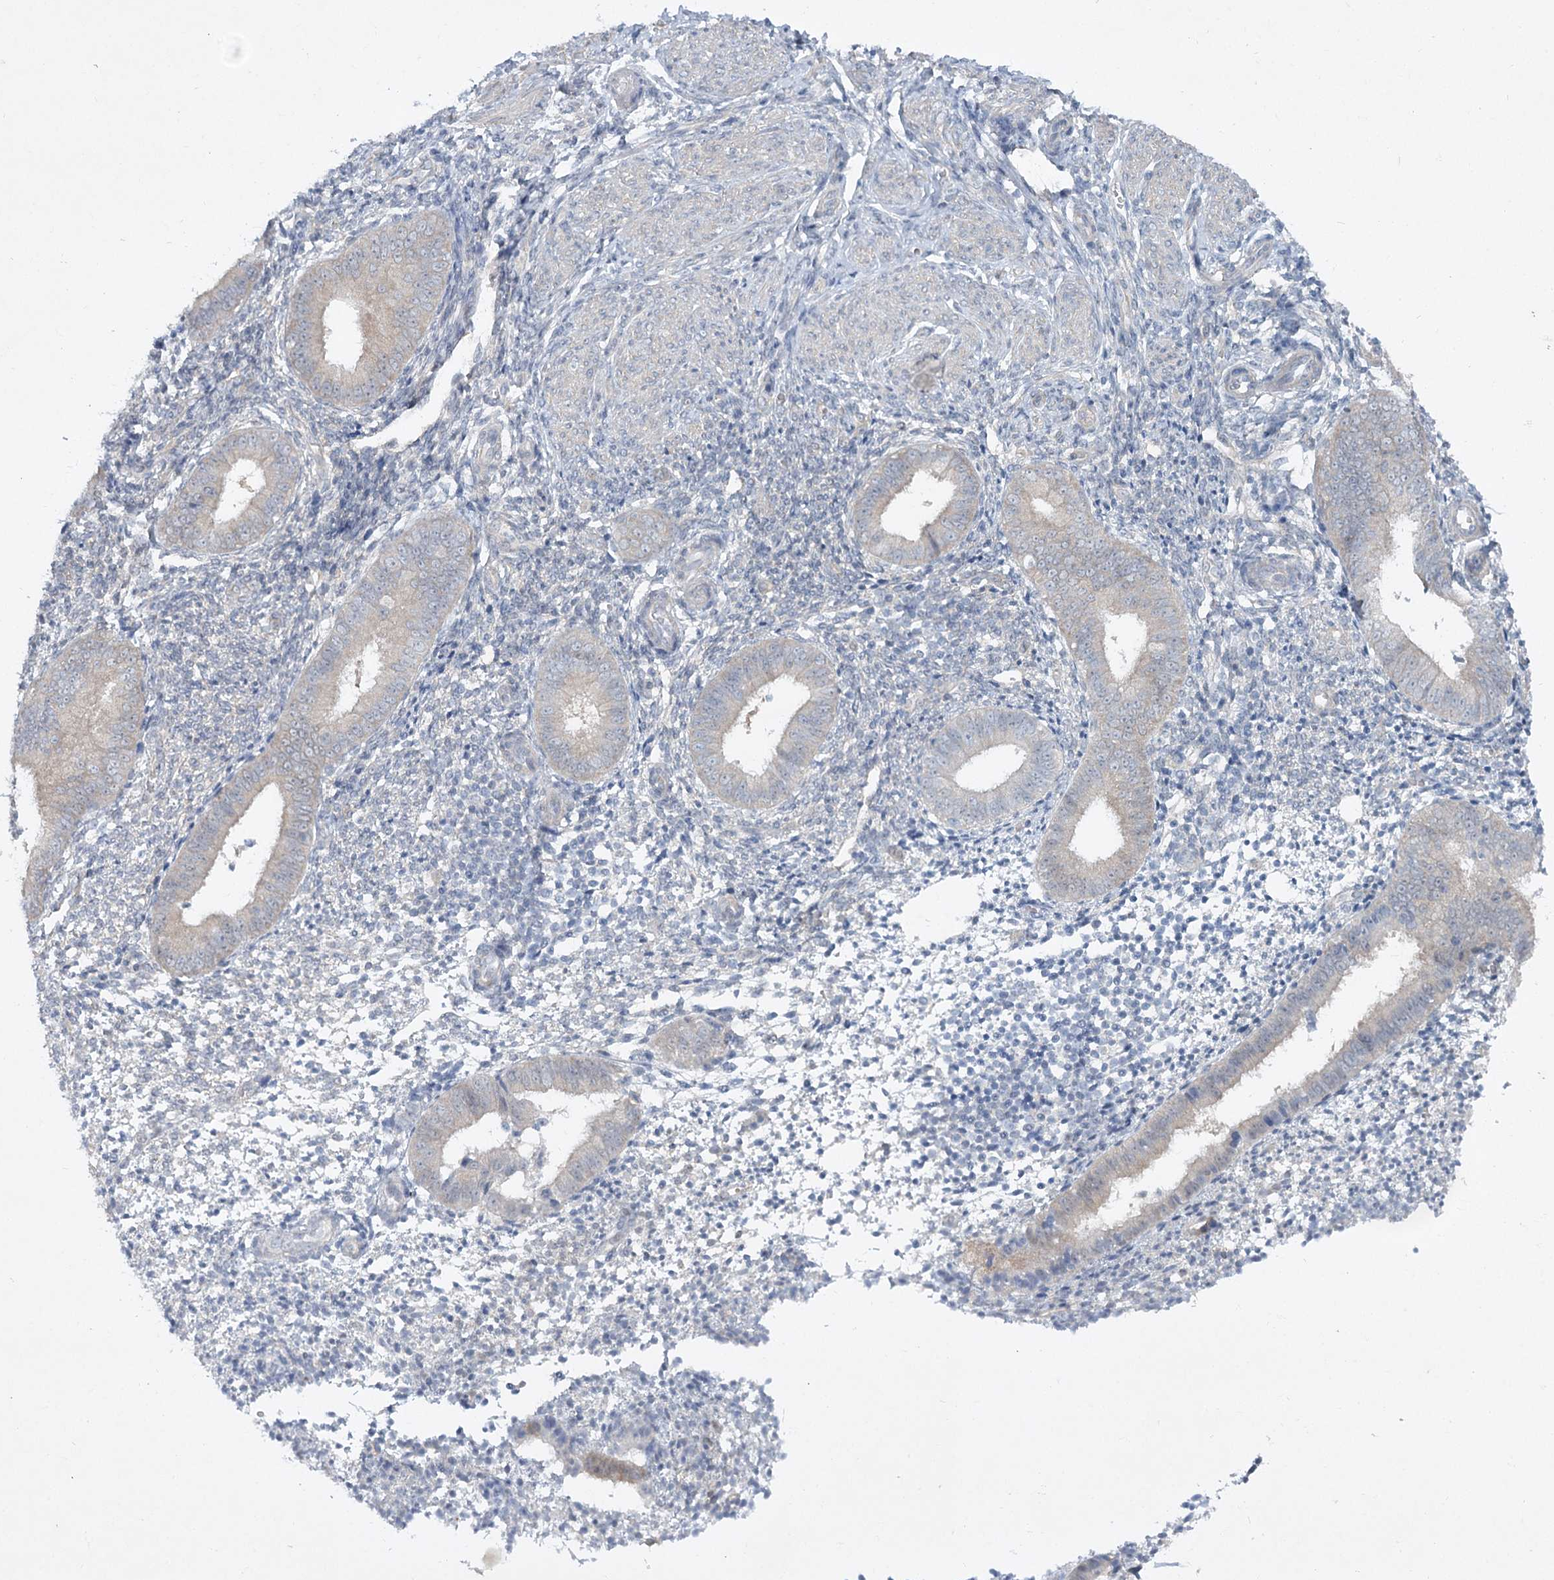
{"staining": {"intensity": "negative", "quantity": "none", "location": "none"}, "tissue": "endometrium", "cell_type": "Cells in endometrial stroma", "image_type": "normal", "snomed": [{"axis": "morphology", "description": "Normal tissue, NOS"}, {"axis": "topography", "description": "Uterus"}, {"axis": "topography", "description": "Endometrium"}], "caption": "Immunohistochemistry (IHC) micrograph of normal human endometrium stained for a protein (brown), which displays no expression in cells in endometrial stroma.", "gene": "AAMDC", "patient": {"sex": "female", "age": 48}}